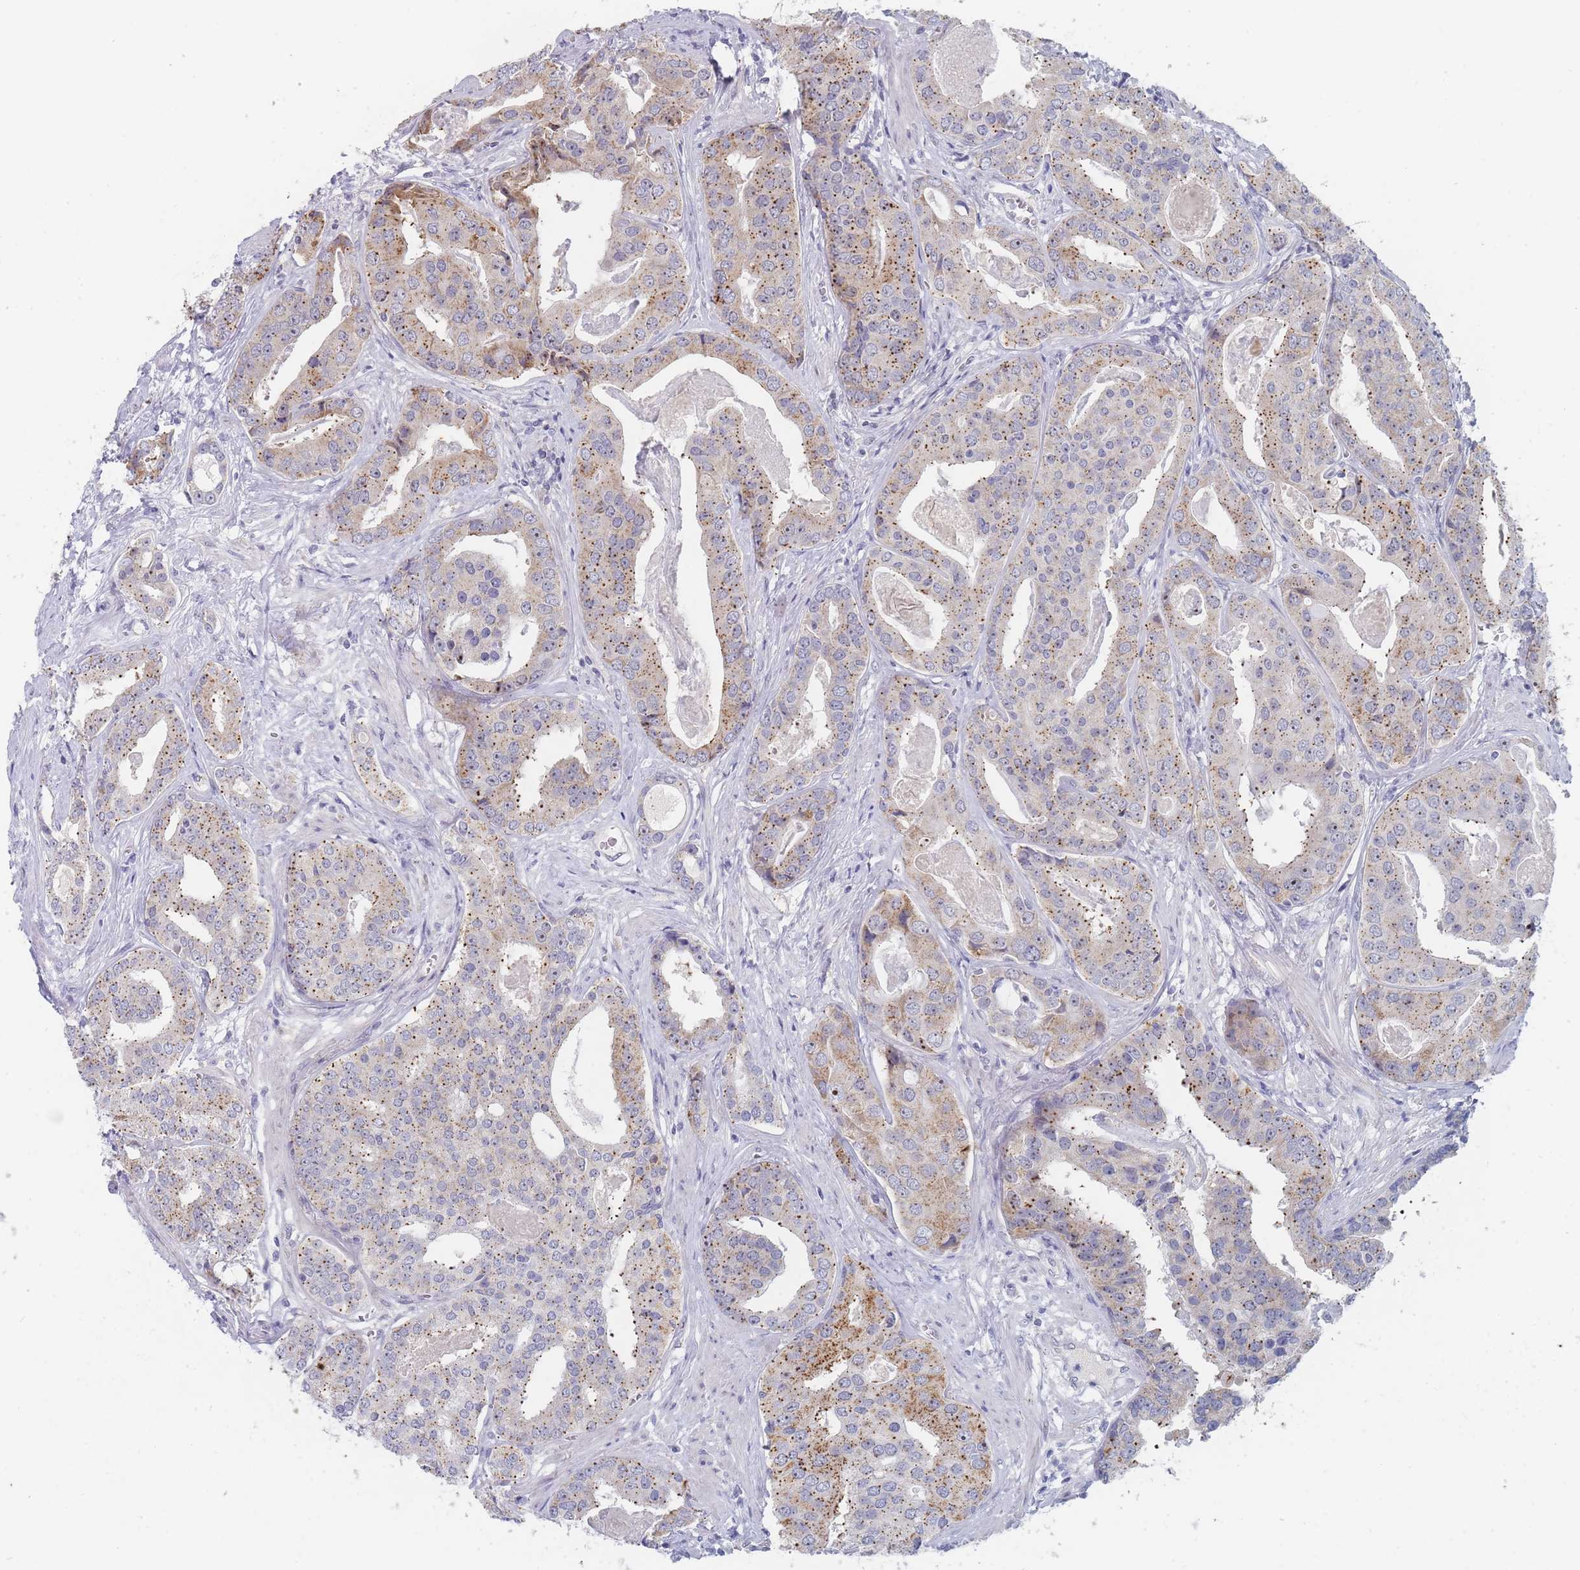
{"staining": {"intensity": "moderate", "quantity": "25%-75%", "location": "cytoplasmic/membranous"}, "tissue": "prostate cancer", "cell_type": "Tumor cells", "image_type": "cancer", "snomed": [{"axis": "morphology", "description": "Adenocarcinoma, High grade"}, {"axis": "topography", "description": "Prostate"}], "caption": "This is an image of immunohistochemistry (IHC) staining of prostate cancer (high-grade adenocarcinoma), which shows moderate staining in the cytoplasmic/membranous of tumor cells.", "gene": "RNF8", "patient": {"sex": "male", "age": 71}}